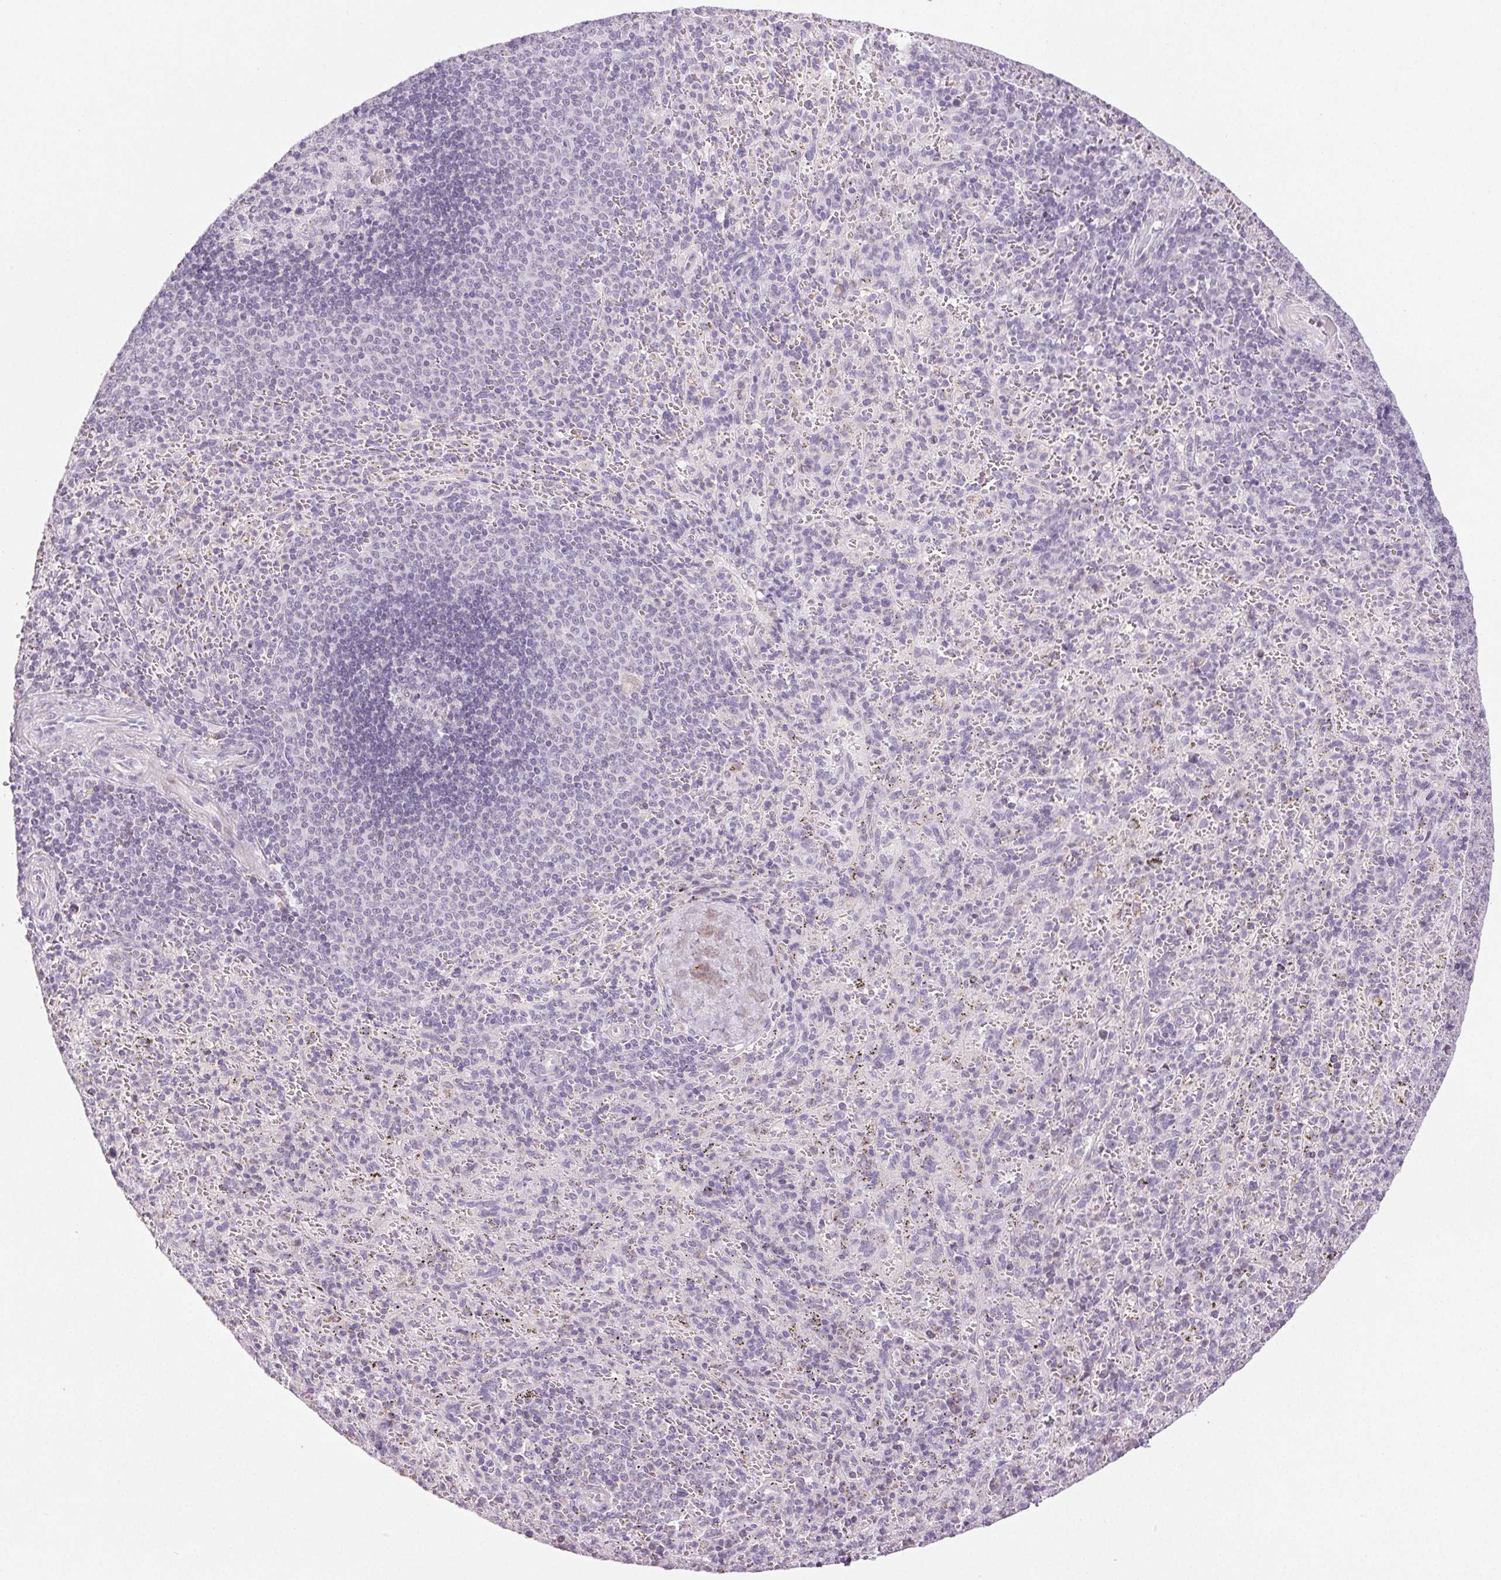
{"staining": {"intensity": "negative", "quantity": "none", "location": "none"}, "tissue": "spleen", "cell_type": "Cells in red pulp", "image_type": "normal", "snomed": [{"axis": "morphology", "description": "Normal tissue, NOS"}, {"axis": "topography", "description": "Spleen"}], "caption": "Image shows no significant protein staining in cells in red pulp of unremarkable spleen. Brightfield microscopy of immunohistochemistry (IHC) stained with DAB (brown) and hematoxylin (blue), captured at high magnification.", "gene": "COL7A1", "patient": {"sex": "male", "age": 57}}